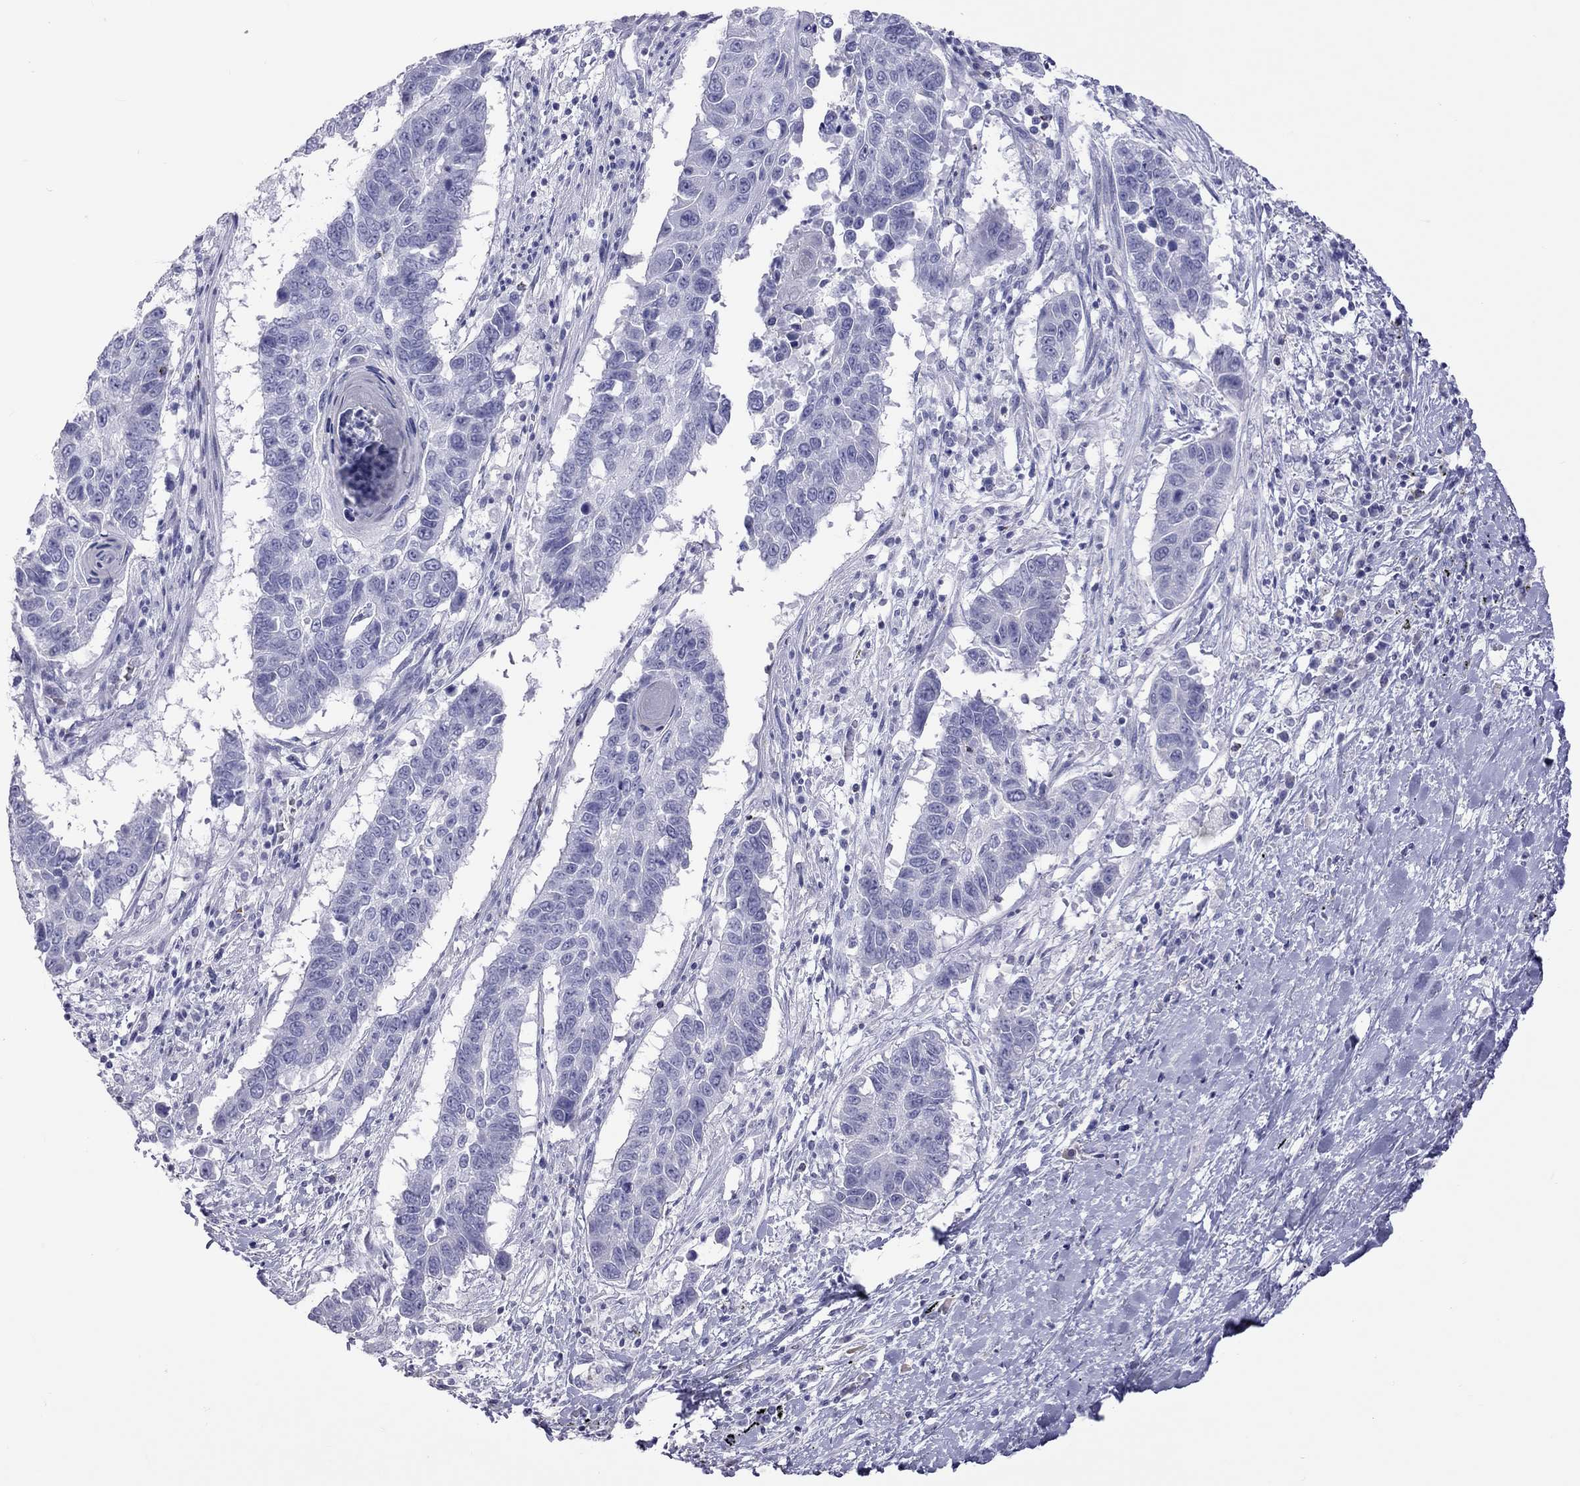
{"staining": {"intensity": "negative", "quantity": "none", "location": "none"}, "tissue": "lung cancer", "cell_type": "Tumor cells", "image_type": "cancer", "snomed": [{"axis": "morphology", "description": "Squamous cell carcinoma, NOS"}, {"axis": "topography", "description": "Lung"}], "caption": "Immunohistochemistry (IHC) photomicrograph of neoplastic tissue: human lung cancer (squamous cell carcinoma) stained with DAB reveals no significant protein staining in tumor cells.", "gene": "STAG3", "patient": {"sex": "male", "age": 73}}